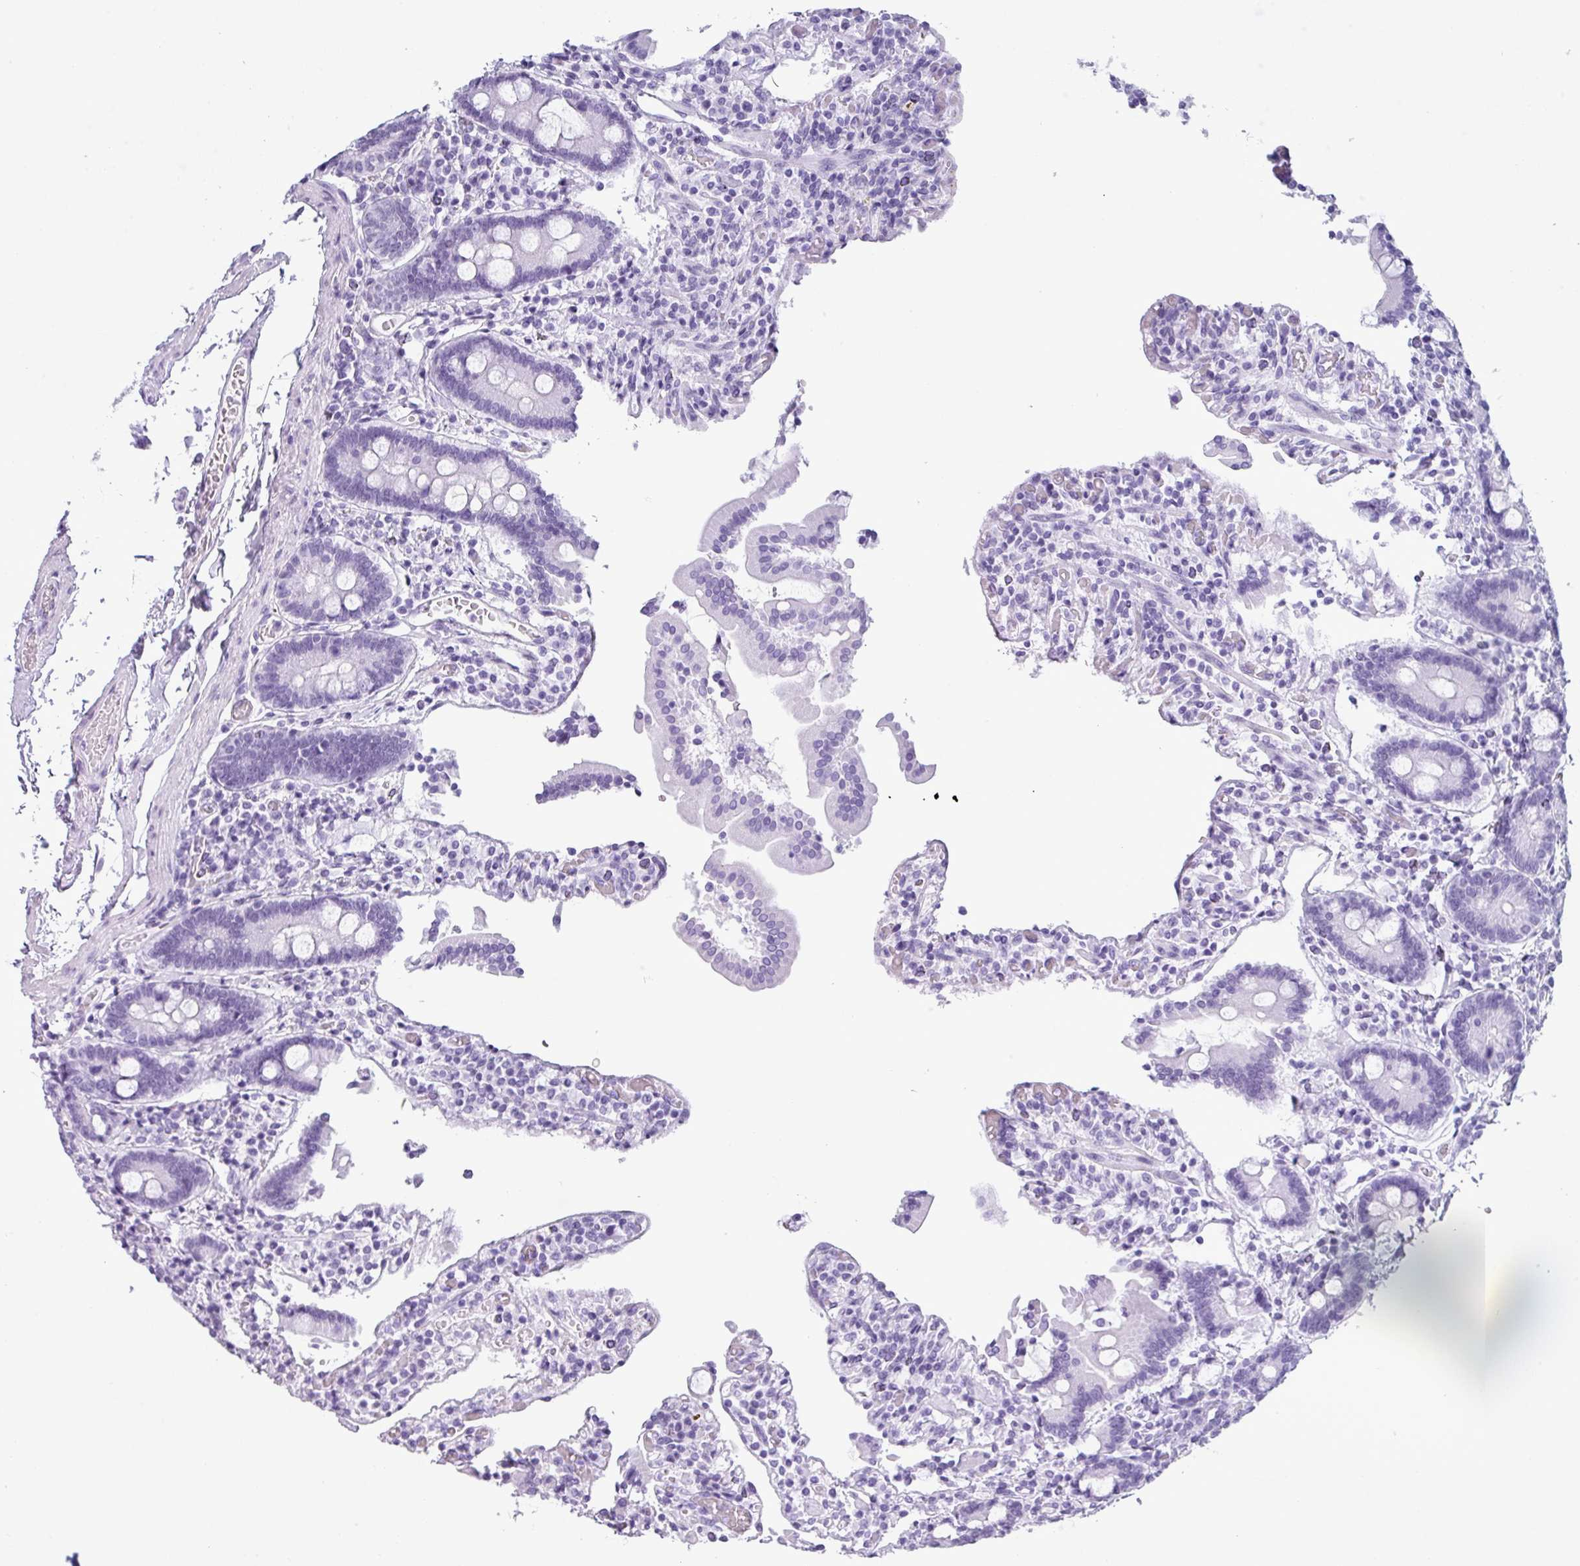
{"staining": {"intensity": "negative", "quantity": "none", "location": "none"}, "tissue": "duodenum", "cell_type": "Glandular cells", "image_type": "normal", "snomed": [{"axis": "morphology", "description": "Normal tissue, NOS"}, {"axis": "topography", "description": "Duodenum"}], "caption": "This is an IHC photomicrograph of normal human duodenum. There is no positivity in glandular cells.", "gene": "ZNF568", "patient": {"sex": "male", "age": 55}}